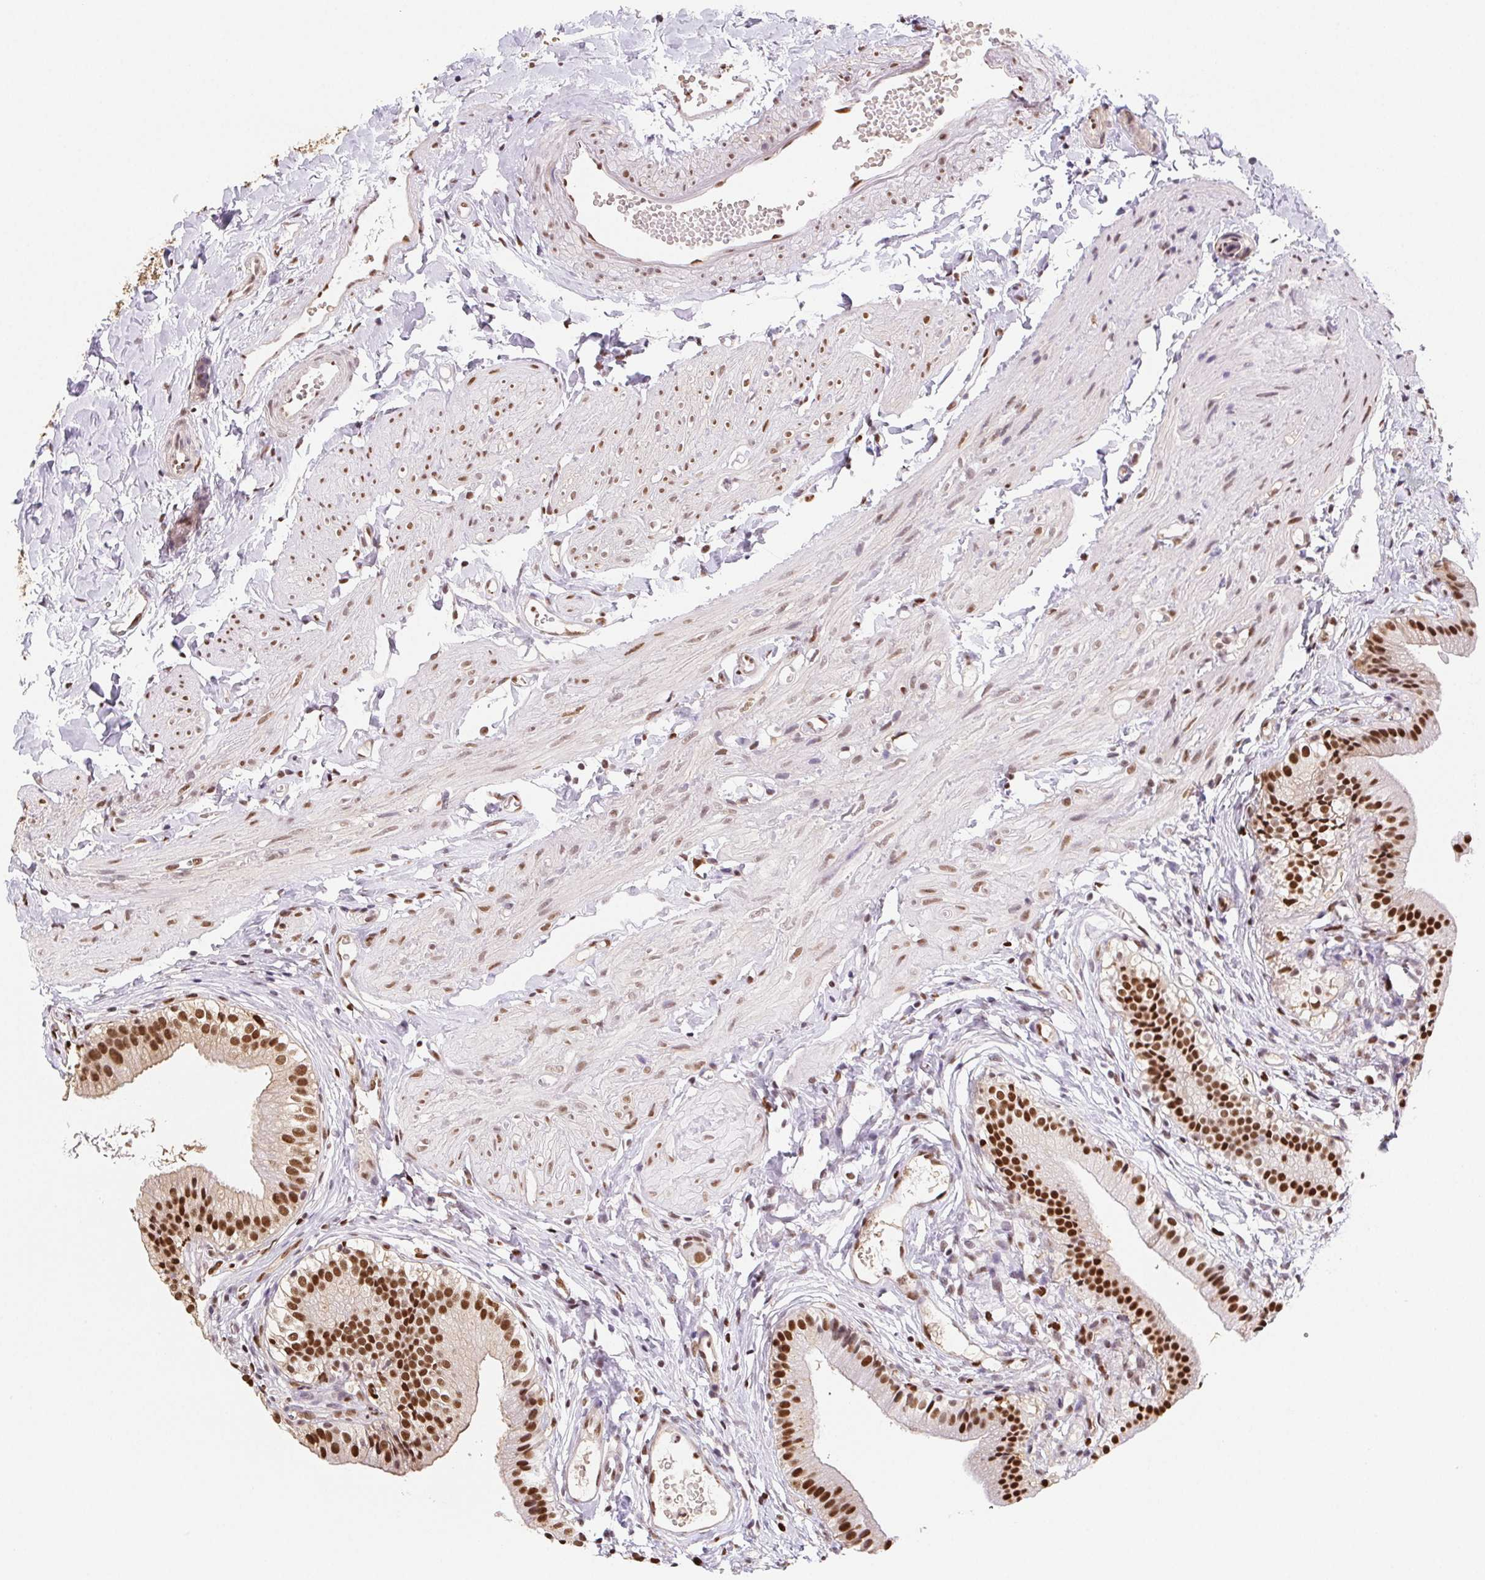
{"staining": {"intensity": "strong", "quantity": ">75%", "location": "nuclear"}, "tissue": "gallbladder", "cell_type": "Glandular cells", "image_type": "normal", "snomed": [{"axis": "morphology", "description": "Normal tissue, NOS"}, {"axis": "topography", "description": "Gallbladder"}], "caption": "The photomicrograph displays staining of benign gallbladder, revealing strong nuclear protein staining (brown color) within glandular cells. The staining was performed using DAB, with brown indicating positive protein expression. Nuclei are stained blue with hematoxylin.", "gene": "SETSIP", "patient": {"sex": "female", "age": 47}}